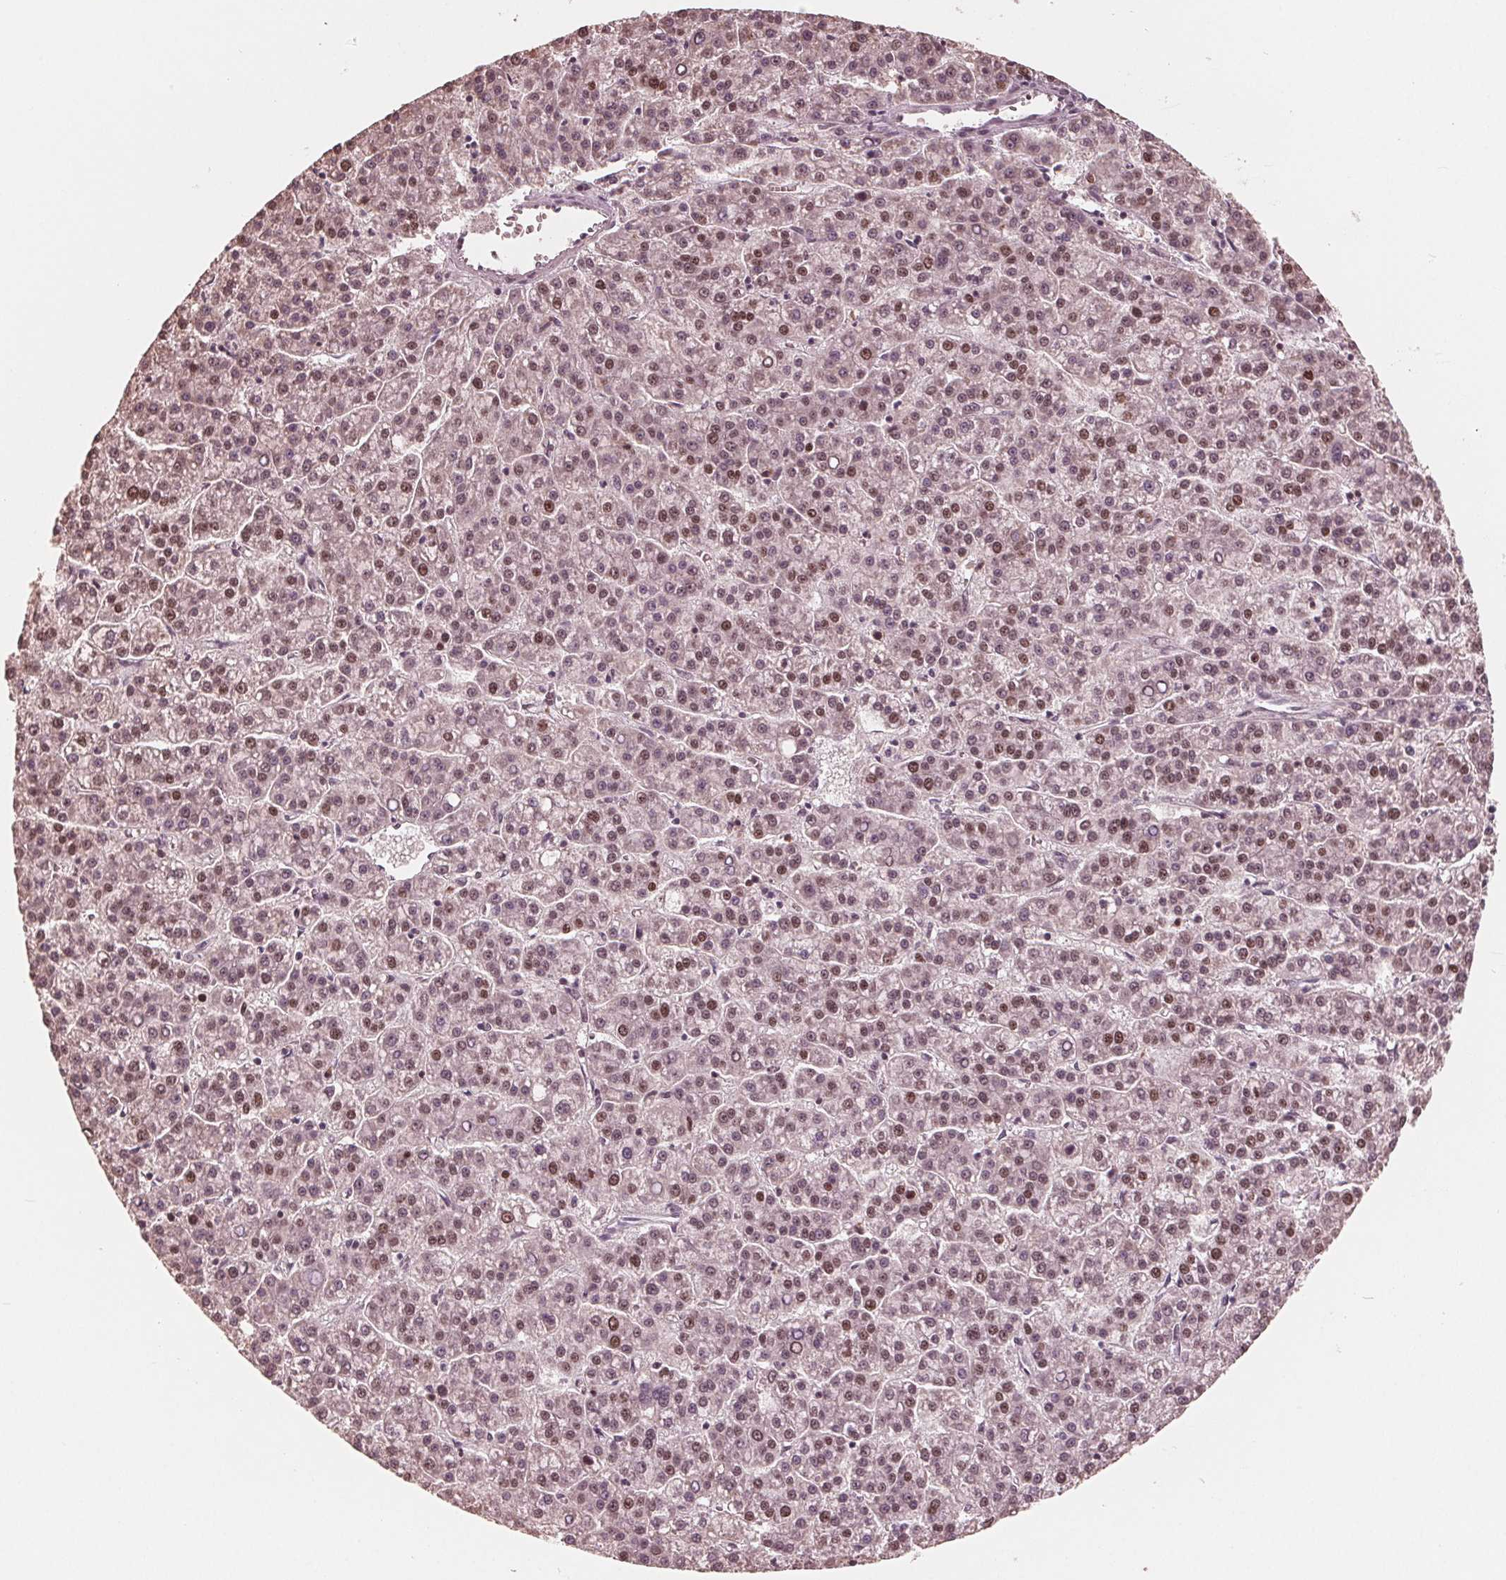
{"staining": {"intensity": "moderate", "quantity": "25%-75%", "location": "nuclear"}, "tissue": "liver cancer", "cell_type": "Tumor cells", "image_type": "cancer", "snomed": [{"axis": "morphology", "description": "Carcinoma, Hepatocellular, NOS"}, {"axis": "topography", "description": "Liver"}], "caption": "Human liver hepatocellular carcinoma stained with a brown dye shows moderate nuclear positive staining in approximately 25%-75% of tumor cells.", "gene": "HIRIP3", "patient": {"sex": "female", "age": 58}}